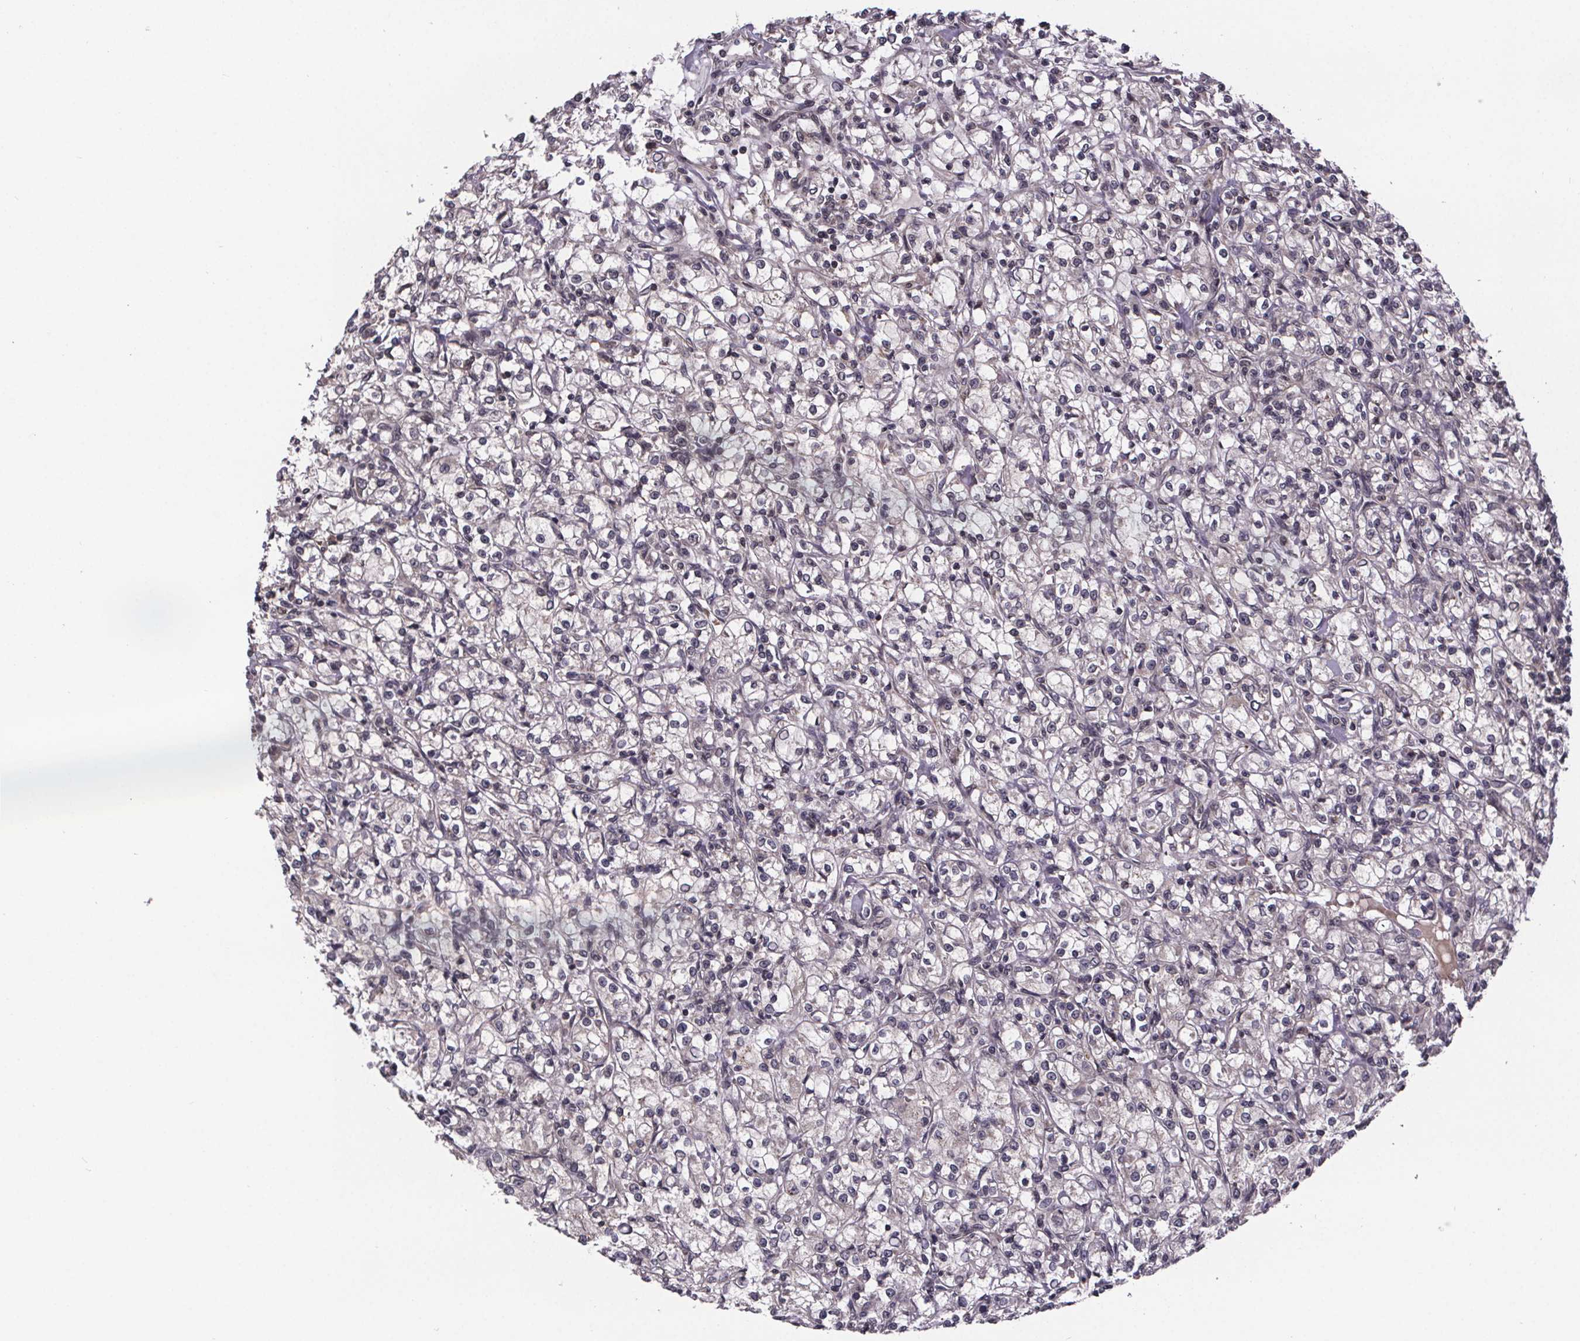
{"staining": {"intensity": "weak", "quantity": "<25%", "location": "cytoplasmic/membranous"}, "tissue": "renal cancer", "cell_type": "Tumor cells", "image_type": "cancer", "snomed": [{"axis": "morphology", "description": "Adenocarcinoma, NOS"}, {"axis": "topography", "description": "Kidney"}], "caption": "DAB (3,3'-diaminobenzidine) immunohistochemical staining of renal adenocarcinoma reveals no significant expression in tumor cells.", "gene": "SAT1", "patient": {"sex": "female", "age": 59}}